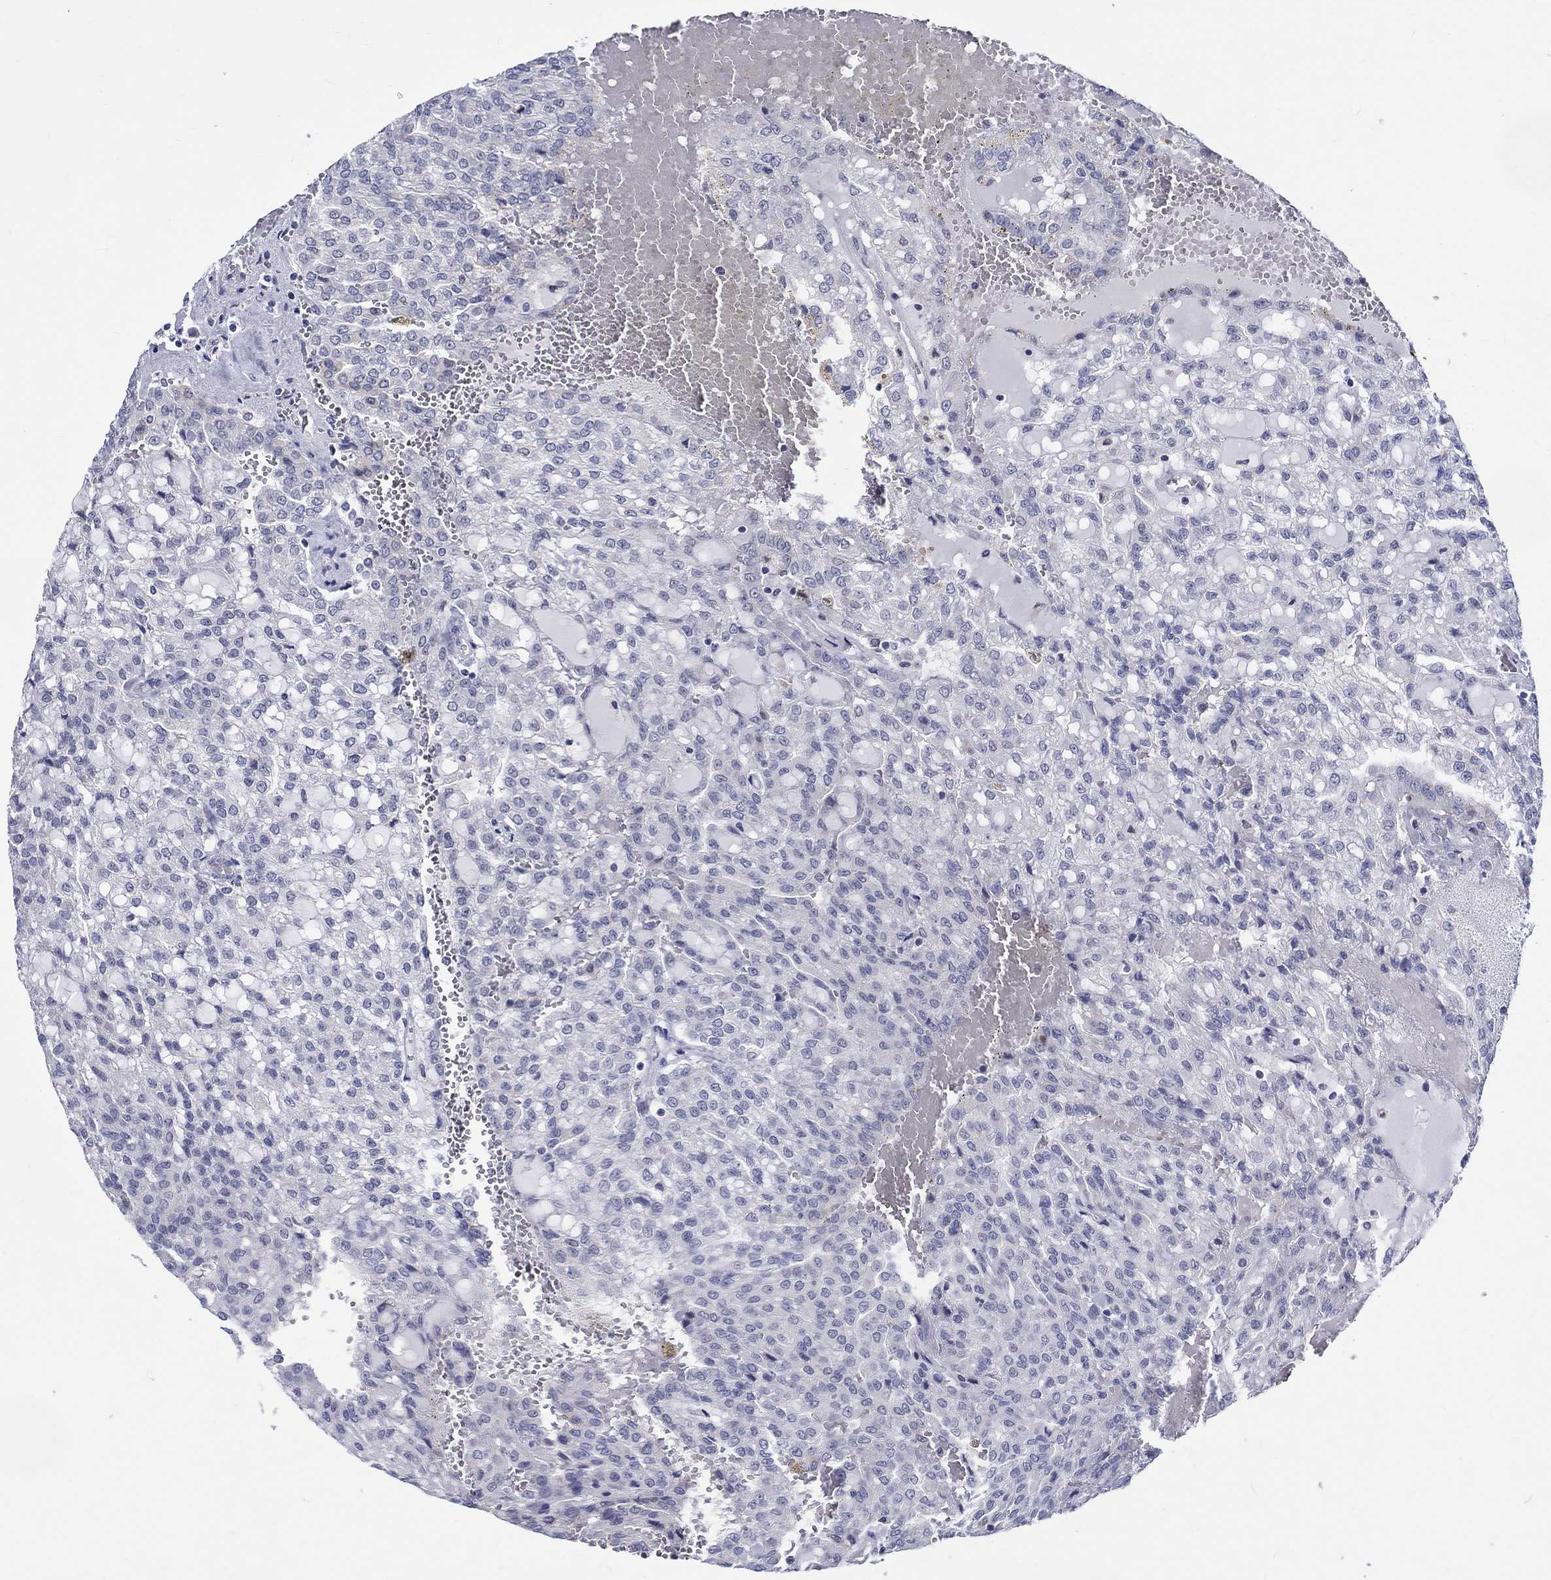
{"staining": {"intensity": "negative", "quantity": "none", "location": "none"}, "tissue": "renal cancer", "cell_type": "Tumor cells", "image_type": "cancer", "snomed": [{"axis": "morphology", "description": "Adenocarcinoma, NOS"}, {"axis": "topography", "description": "Kidney"}], "caption": "A micrograph of renal cancer (adenocarcinoma) stained for a protein displays no brown staining in tumor cells. (Brightfield microscopy of DAB immunohistochemistry at high magnification).", "gene": "ST6GALNAC1", "patient": {"sex": "male", "age": 63}}